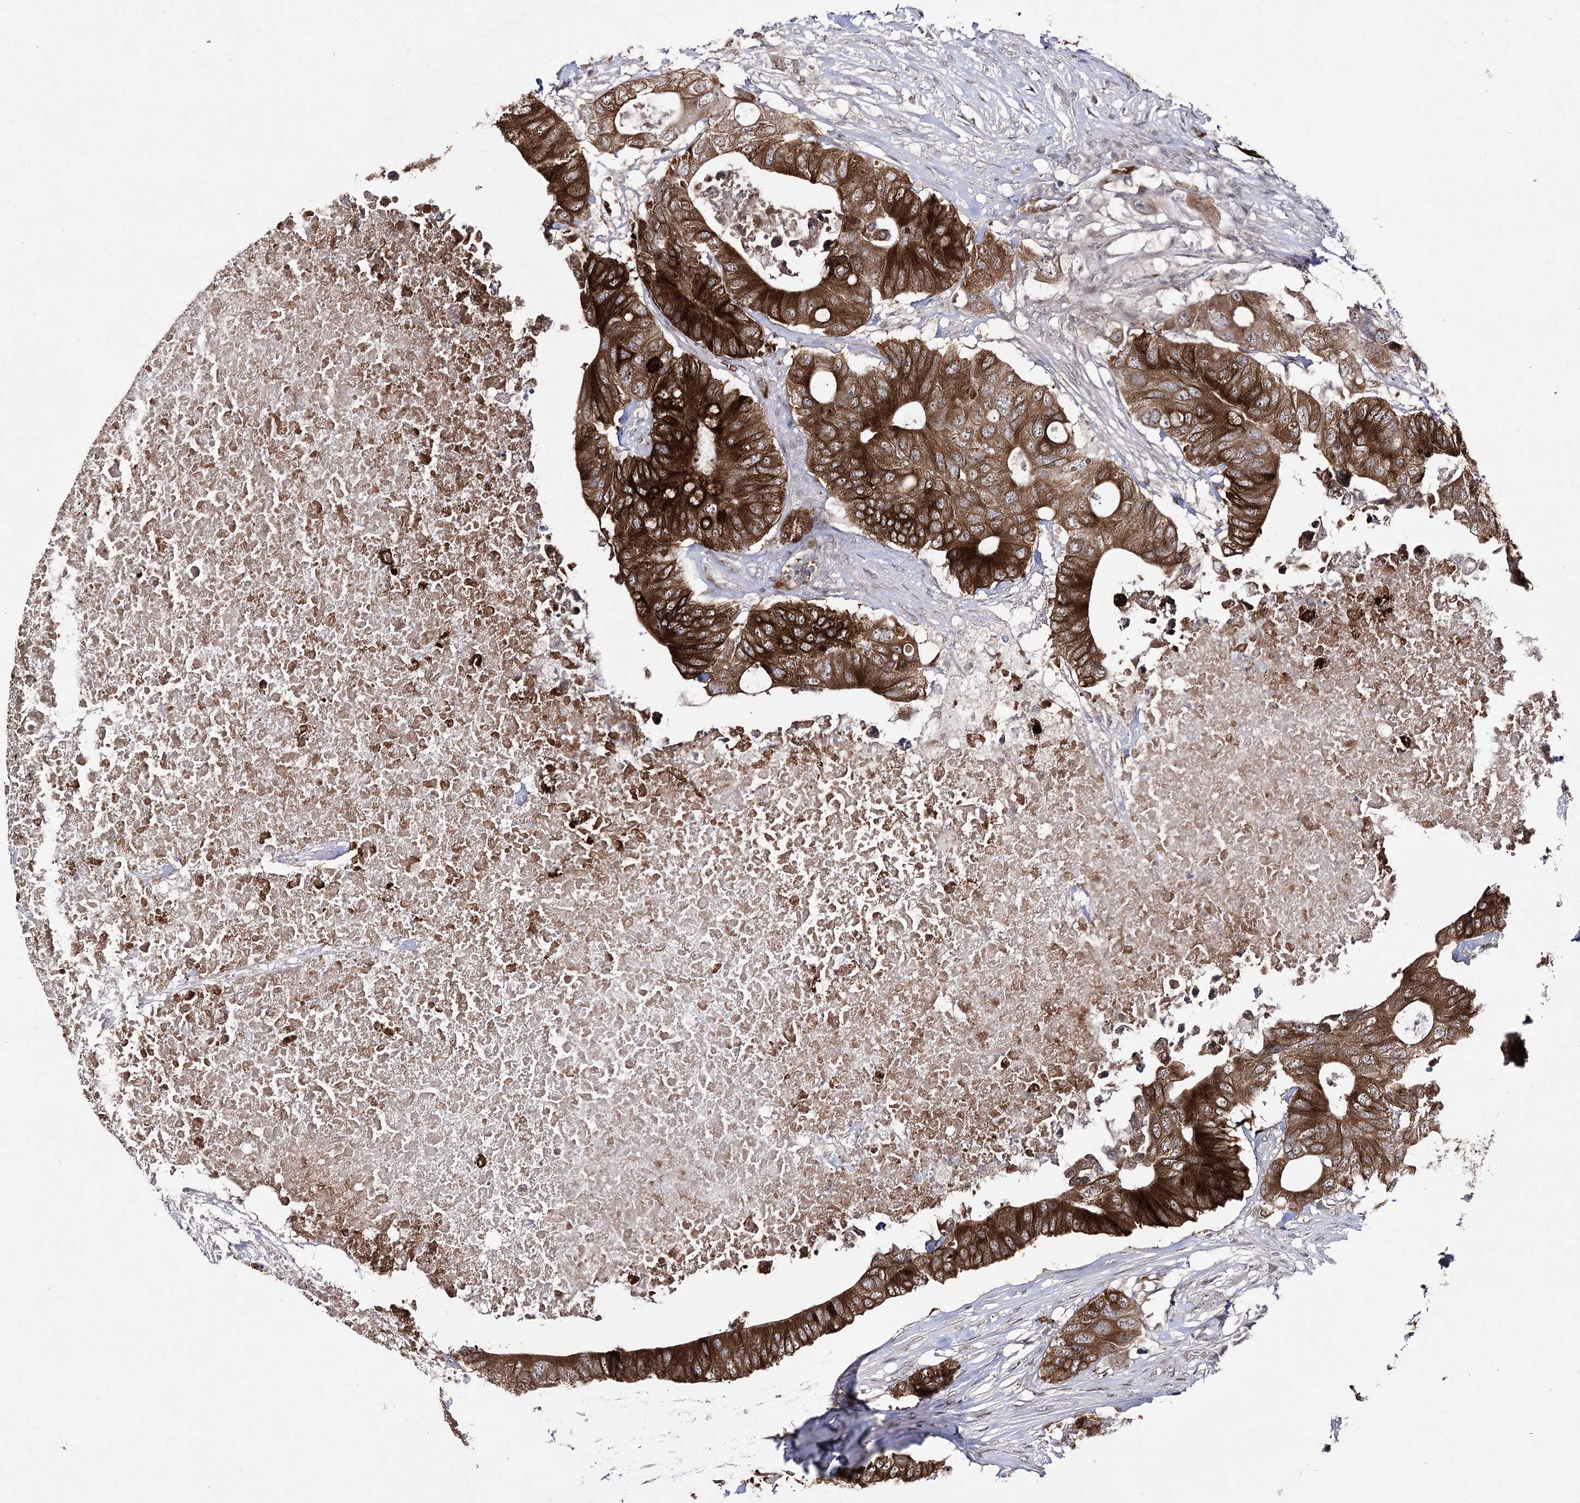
{"staining": {"intensity": "strong", "quantity": ">75%", "location": "cytoplasmic/membranous"}, "tissue": "colorectal cancer", "cell_type": "Tumor cells", "image_type": "cancer", "snomed": [{"axis": "morphology", "description": "Adenocarcinoma, NOS"}, {"axis": "topography", "description": "Colon"}], "caption": "Immunohistochemical staining of colorectal cancer exhibits high levels of strong cytoplasmic/membranous positivity in about >75% of tumor cells. Ihc stains the protein in brown and the nuclei are stained blue.", "gene": "HSD11B2", "patient": {"sex": "male", "age": 71}}